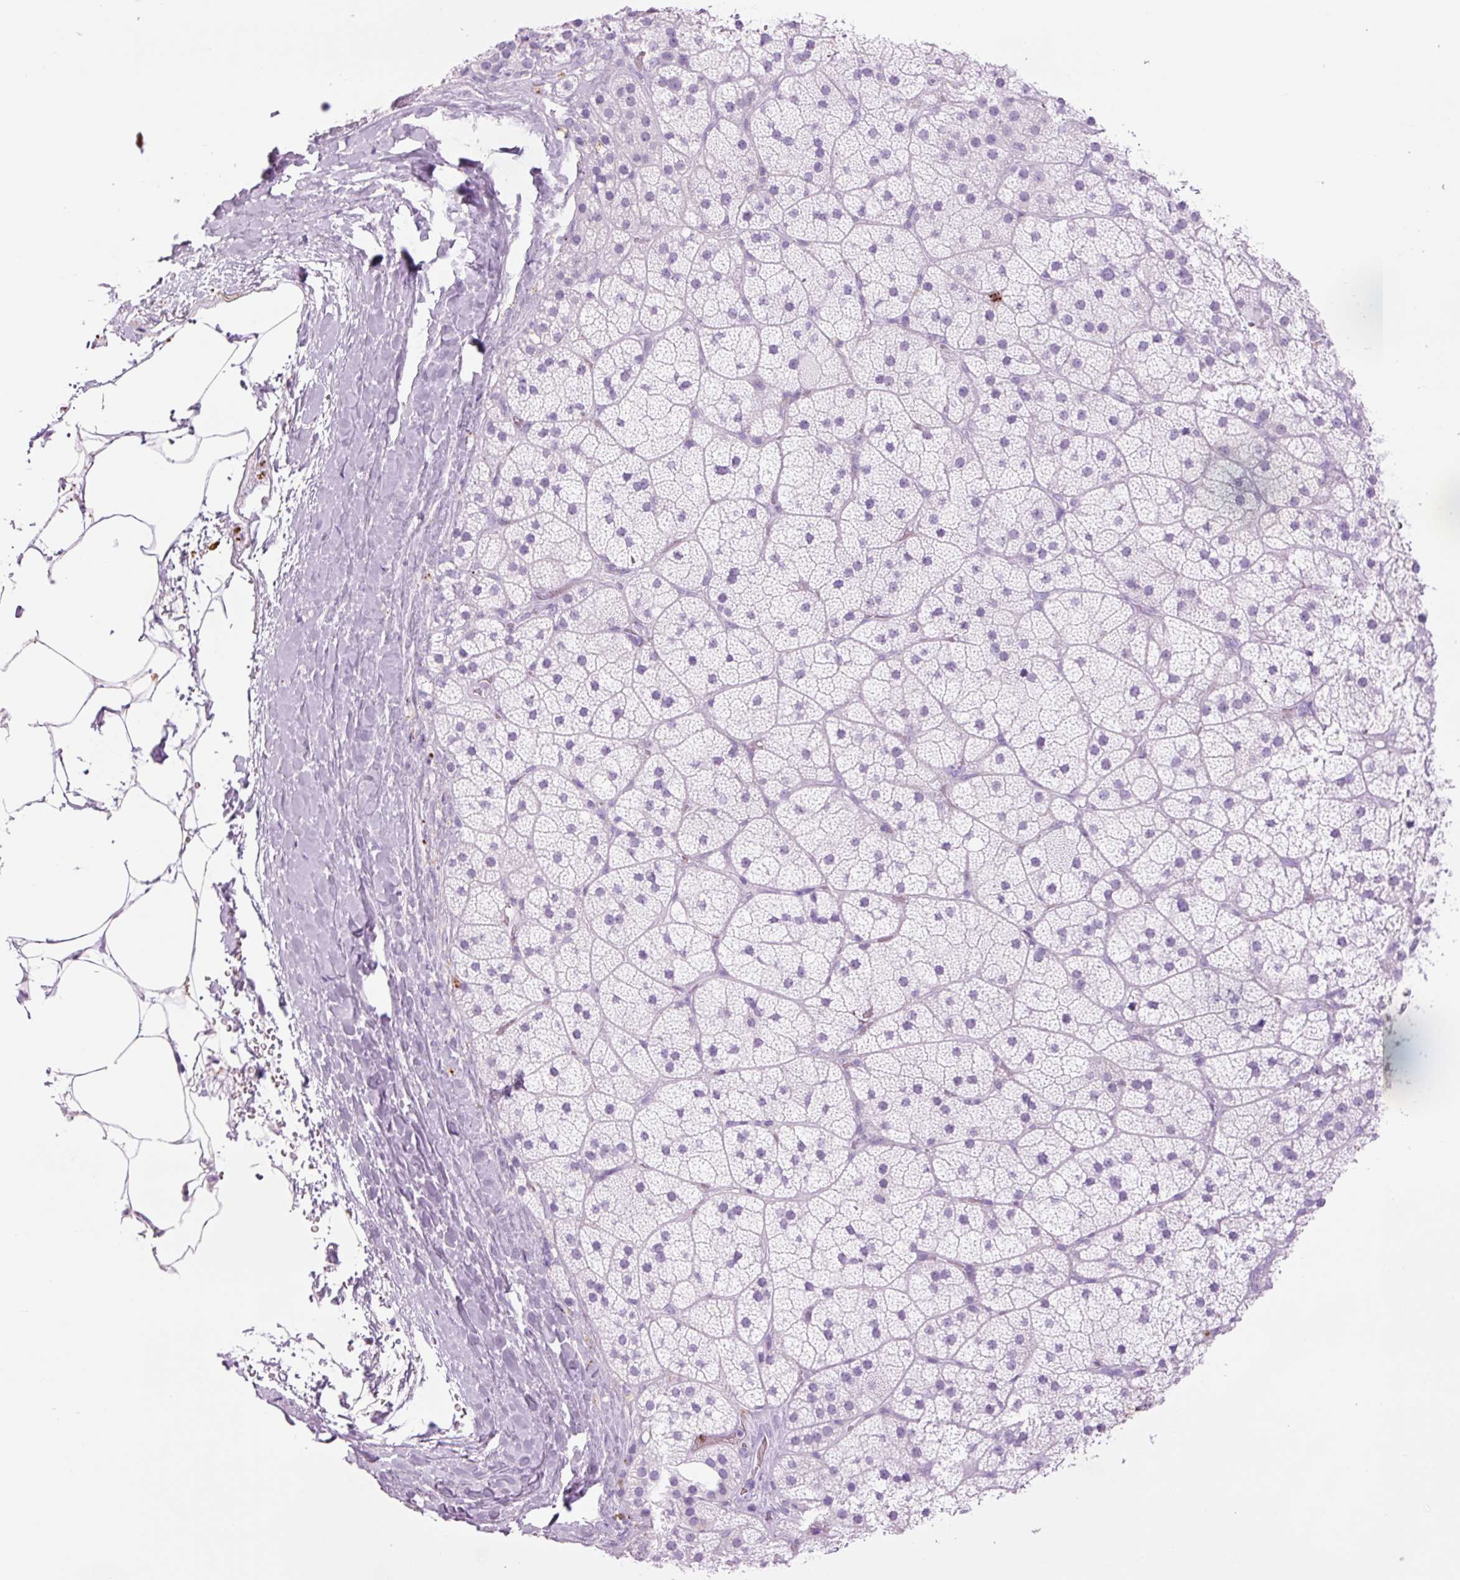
{"staining": {"intensity": "negative", "quantity": "none", "location": "none"}, "tissue": "adrenal gland", "cell_type": "Glandular cells", "image_type": "normal", "snomed": [{"axis": "morphology", "description": "Normal tissue, NOS"}, {"axis": "topography", "description": "Adrenal gland"}], "caption": "This histopathology image is of unremarkable adrenal gland stained with immunohistochemistry (IHC) to label a protein in brown with the nuclei are counter-stained blue. There is no staining in glandular cells.", "gene": "LYZ", "patient": {"sex": "male", "age": 57}}